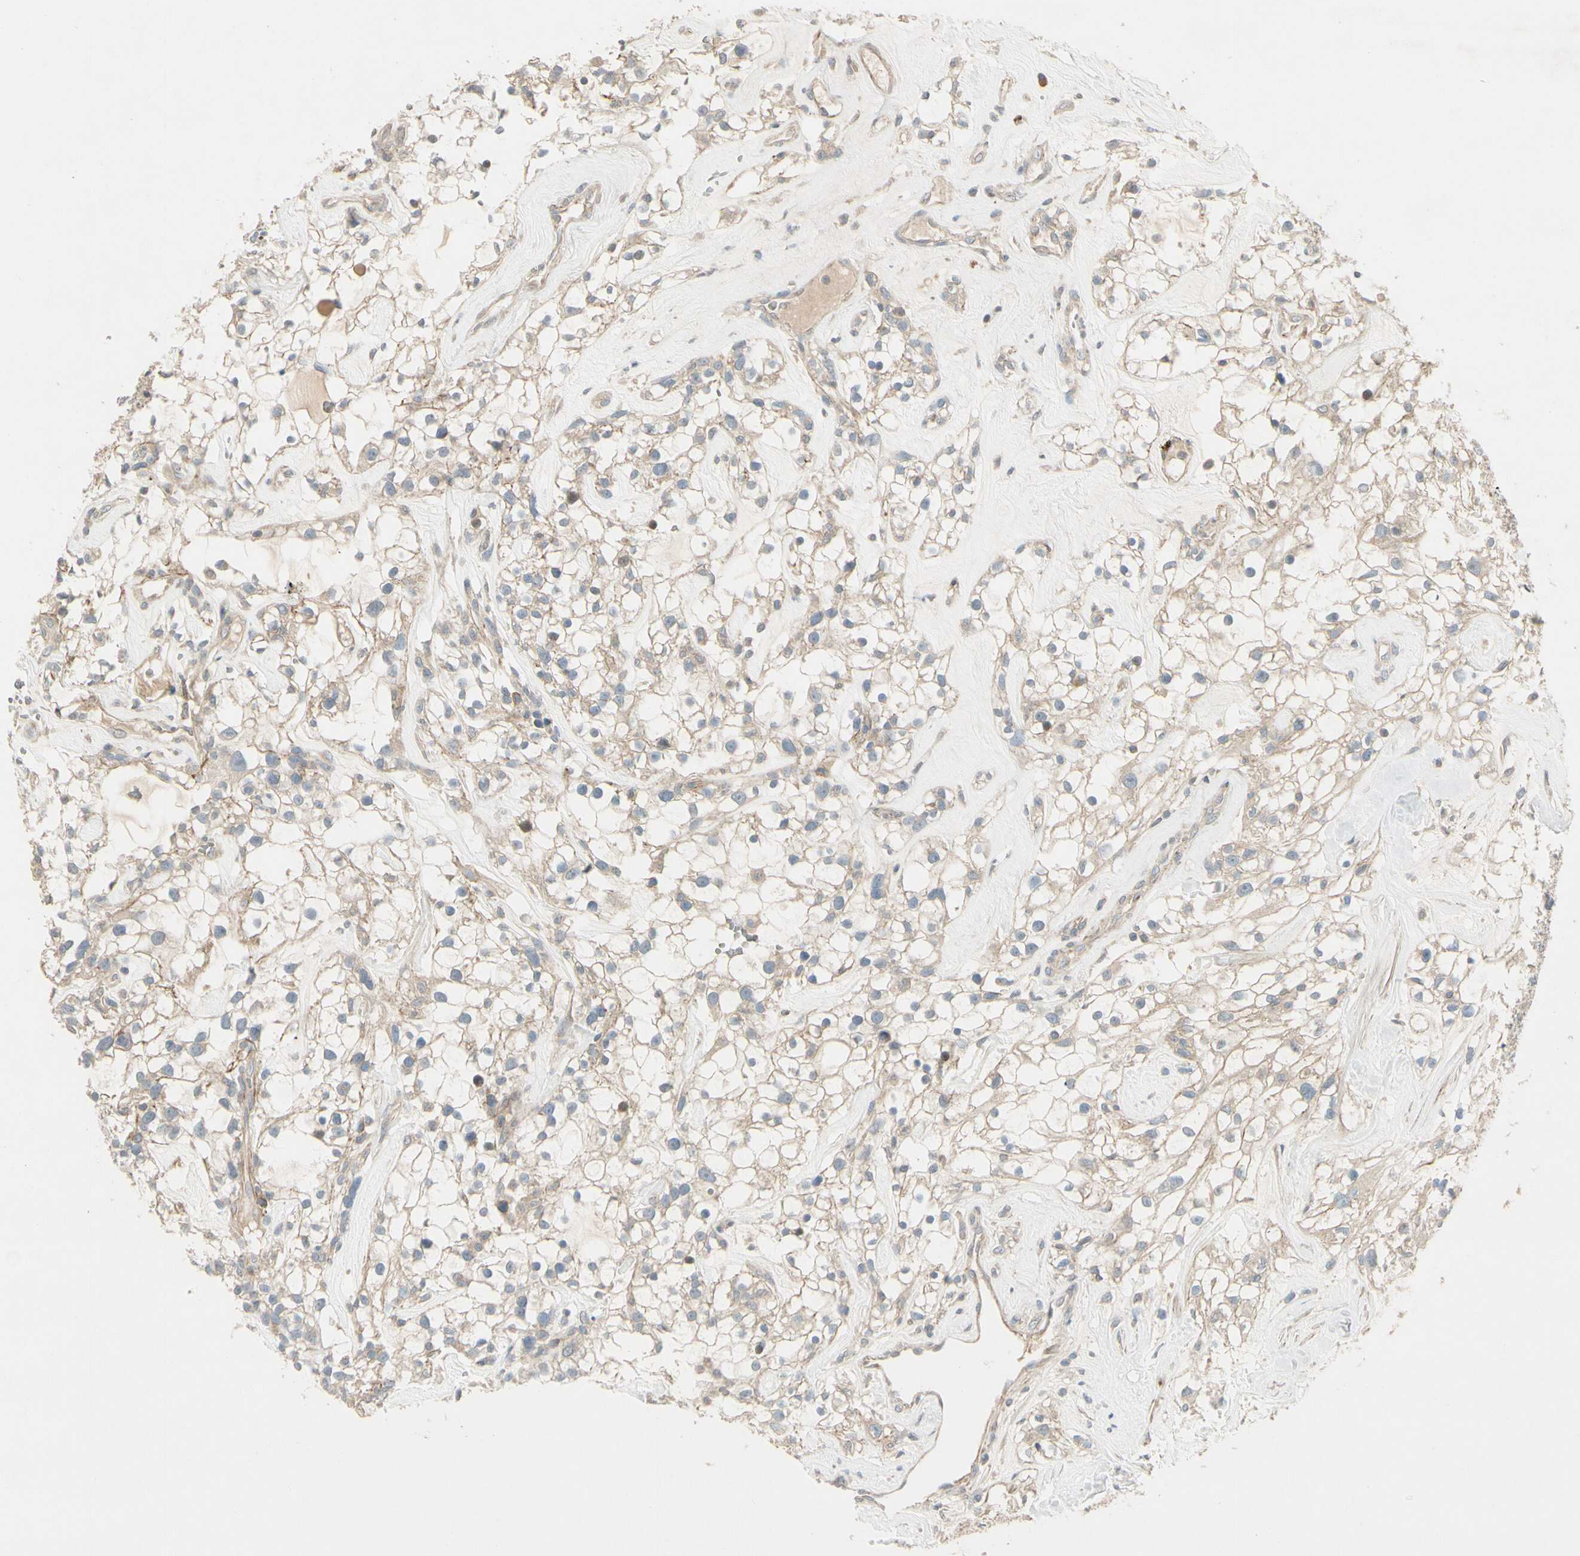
{"staining": {"intensity": "weak", "quantity": "25%-75%", "location": "cytoplasmic/membranous"}, "tissue": "renal cancer", "cell_type": "Tumor cells", "image_type": "cancer", "snomed": [{"axis": "morphology", "description": "Adenocarcinoma, NOS"}, {"axis": "topography", "description": "Kidney"}], "caption": "Brown immunohistochemical staining in adenocarcinoma (renal) shows weak cytoplasmic/membranous positivity in approximately 25%-75% of tumor cells.", "gene": "PPP3CB", "patient": {"sex": "female", "age": 60}}